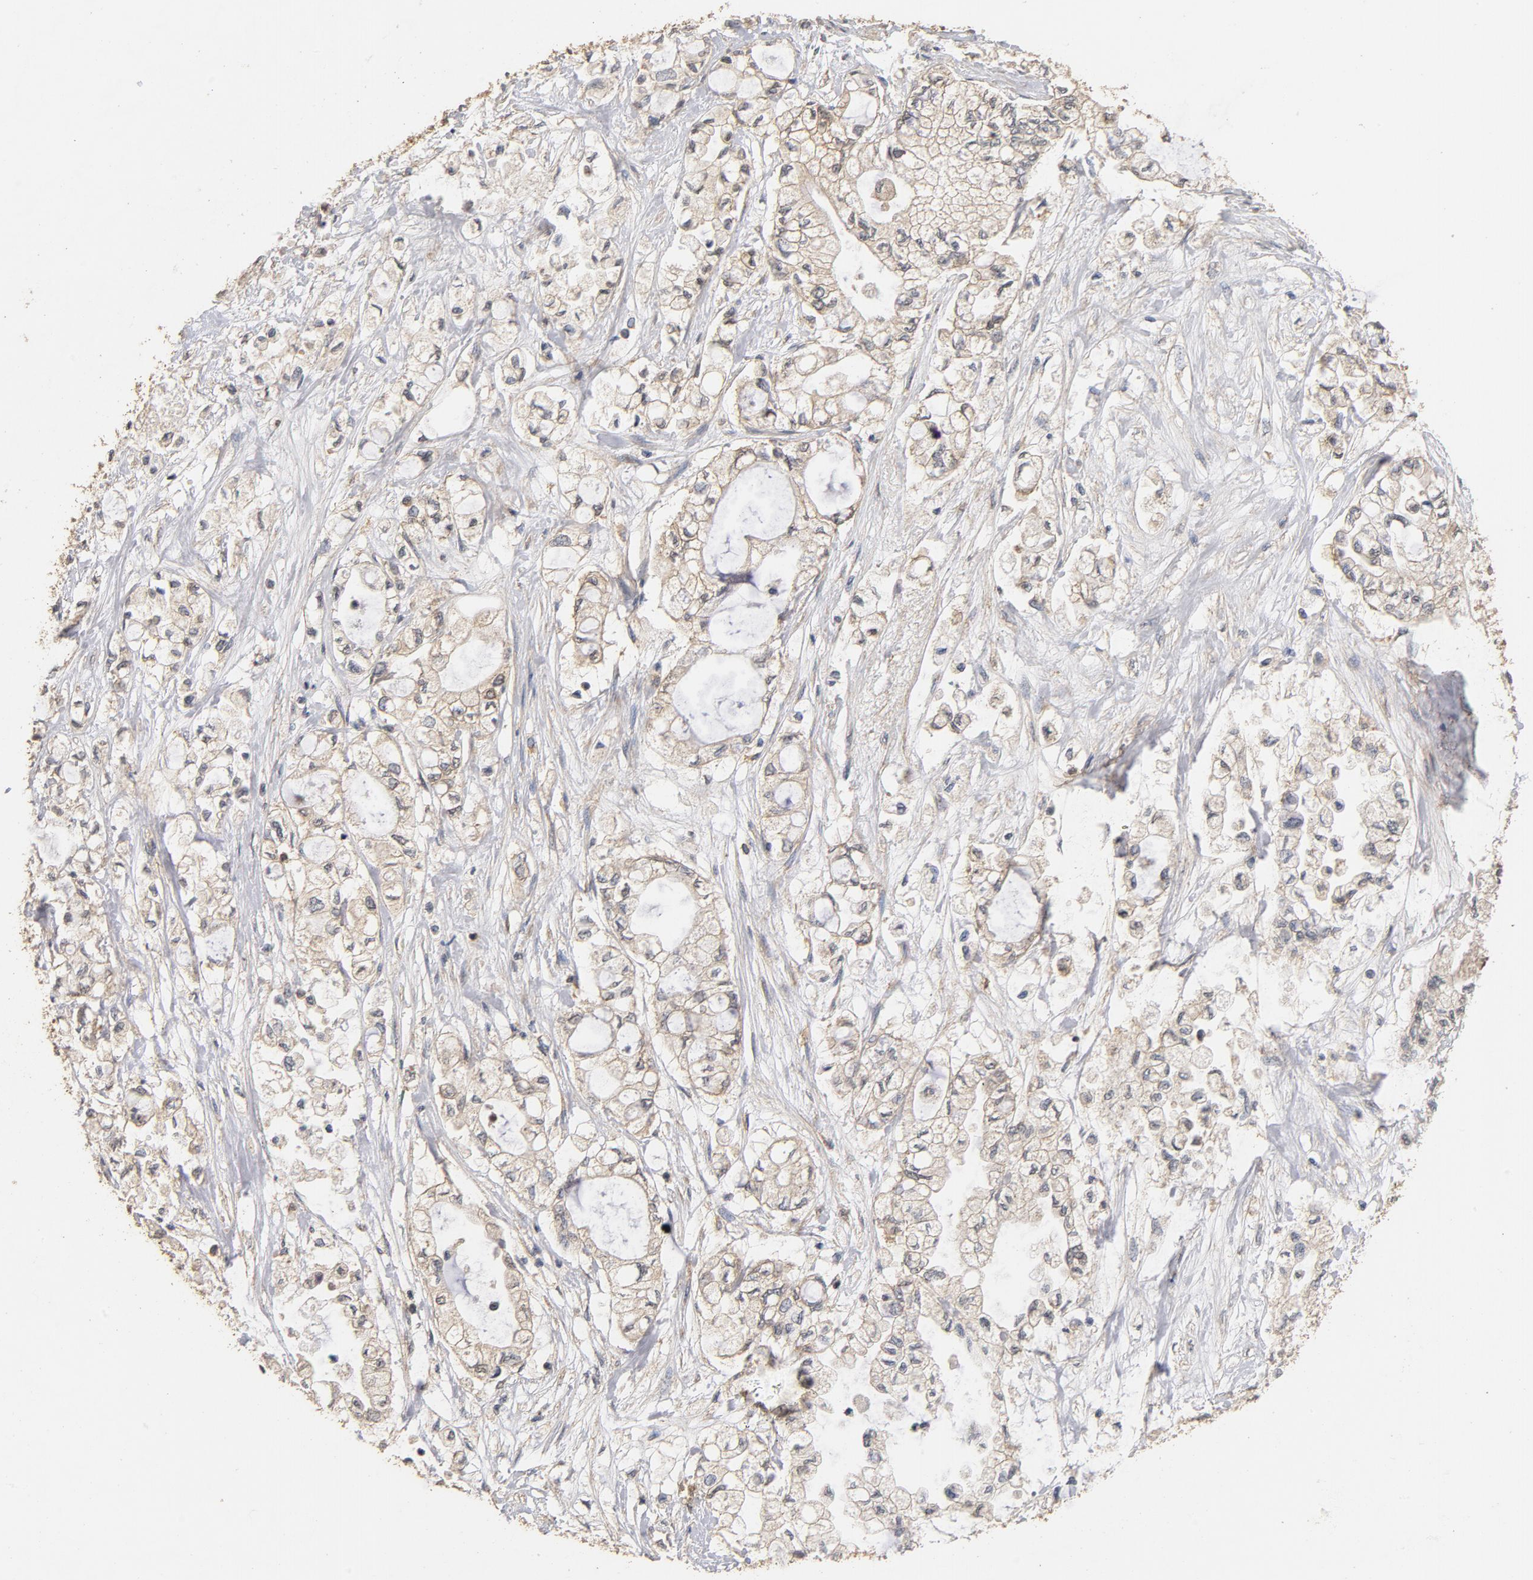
{"staining": {"intensity": "weak", "quantity": ">75%", "location": "cytoplasmic/membranous"}, "tissue": "pancreatic cancer", "cell_type": "Tumor cells", "image_type": "cancer", "snomed": [{"axis": "morphology", "description": "Adenocarcinoma, NOS"}, {"axis": "topography", "description": "Pancreas"}], "caption": "Protein staining demonstrates weak cytoplasmic/membranous expression in about >75% of tumor cells in adenocarcinoma (pancreatic).", "gene": "DDX6", "patient": {"sex": "male", "age": 79}}